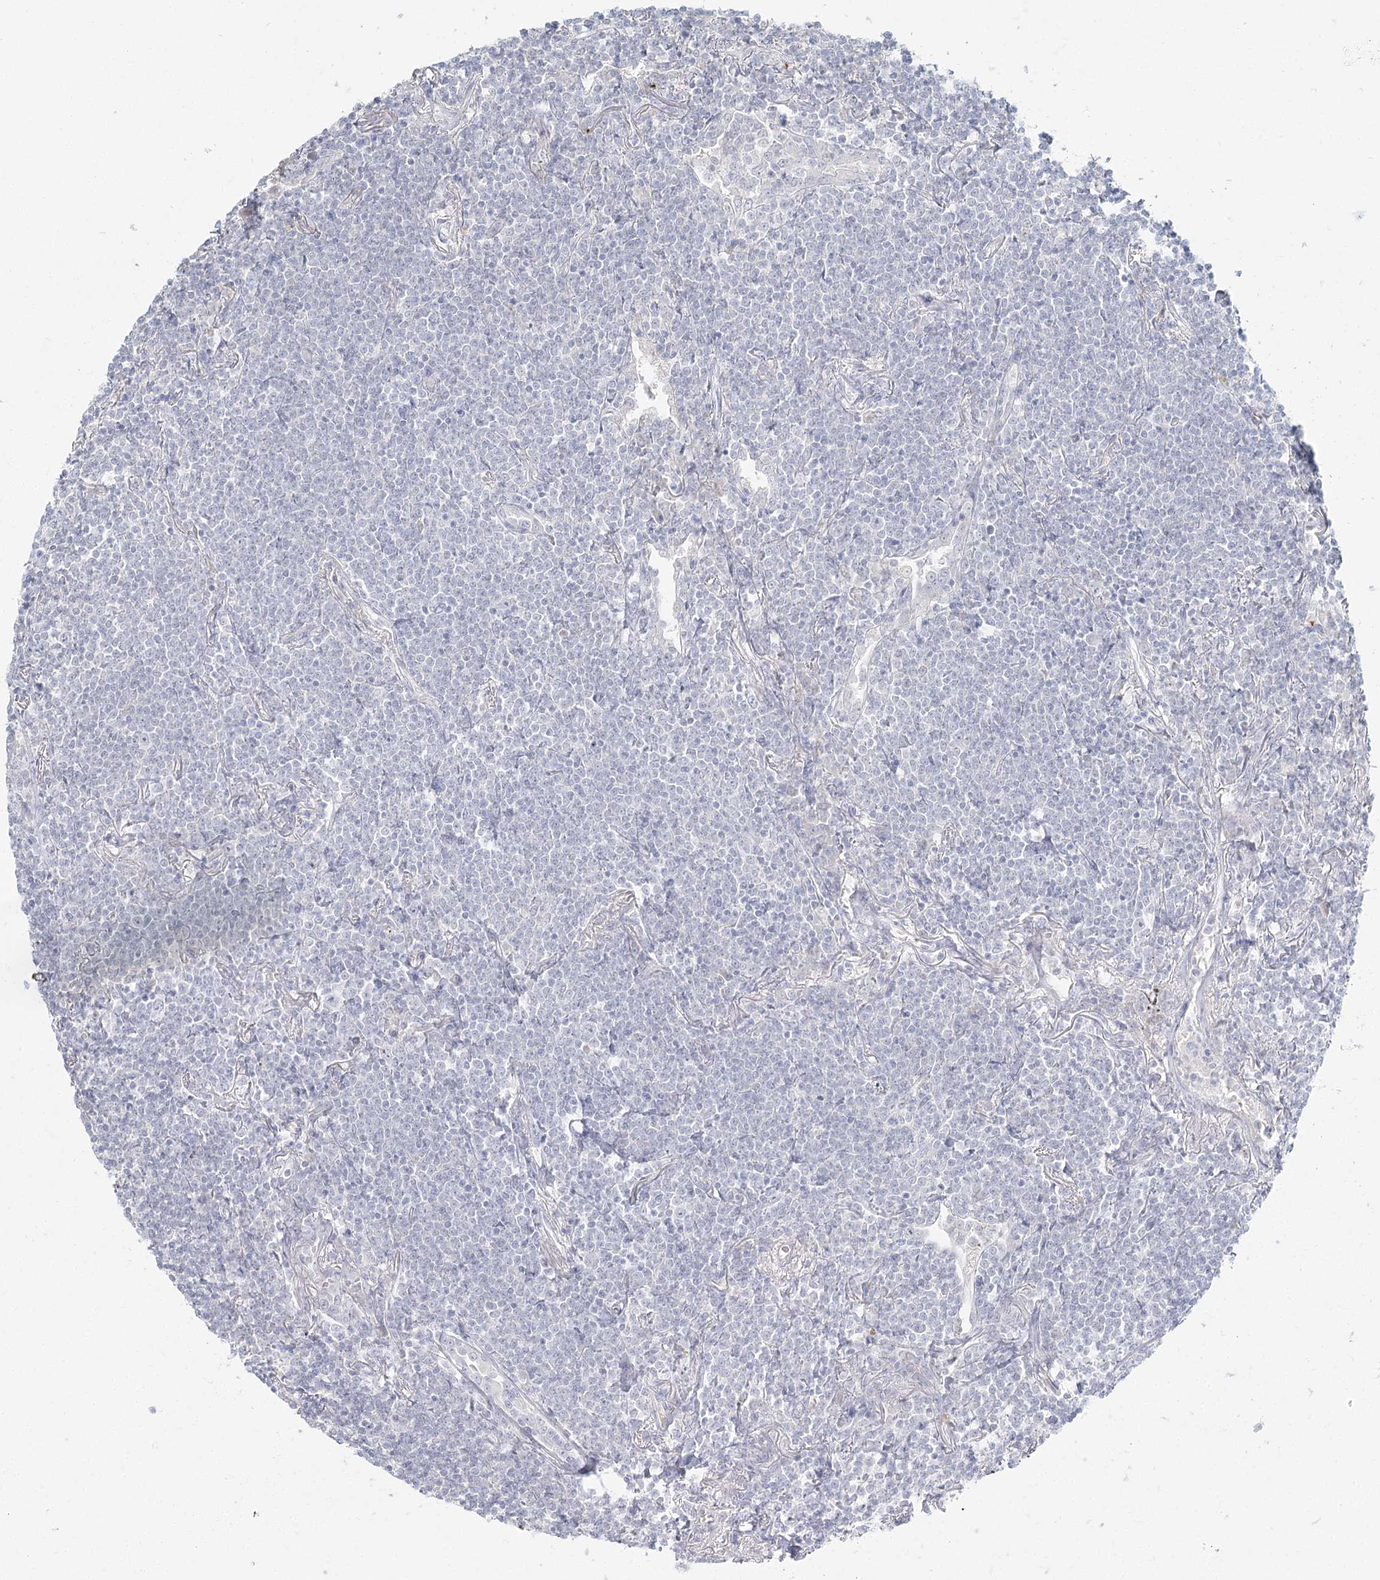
{"staining": {"intensity": "negative", "quantity": "none", "location": "none"}, "tissue": "lymphoma", "cell_type": "Tumor cells", "image_type": "cancer", "snomed": [{"axis": "morphology", "description": "Malignant lymphoma, non-Hodgkin's type, Low grade"}, {"axis": "topography", "description": "Lung"}], "caption": "High magnification brightfield microscopy of low-grade malignant lymphoma, non-Hodgkin's type stained with DAB (3,3'-diaminobenzidine) (brown) and counterstained with hematoxylin (blue): tumor cells show no significant positivity.", "gene": "DMGDH", "patient": {"sex": "female", "age": 71}}